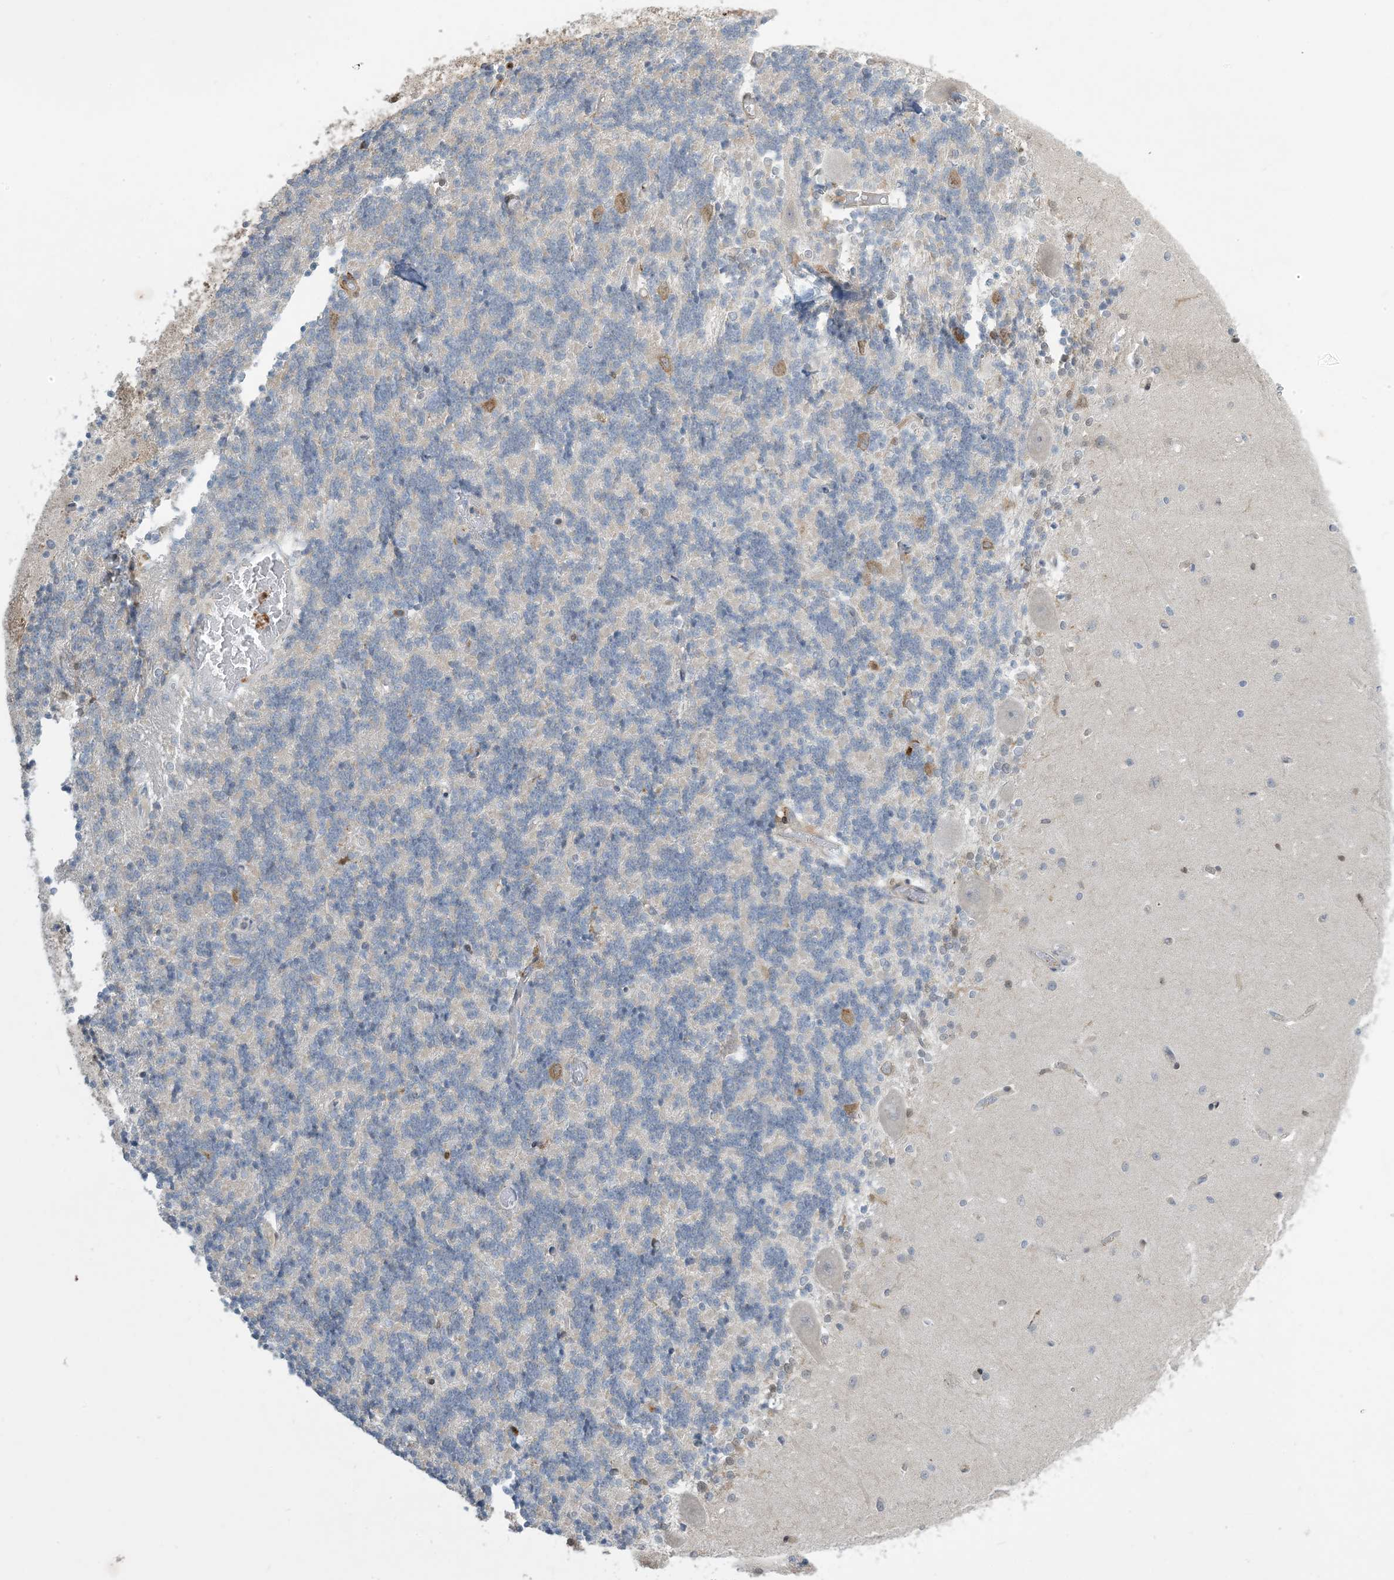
{"staining": {"intensity": "negative", "quantity": "none", "location": "none"}, "tissue": "cerebellum", "cell_type": "Cells in granular layer", "image_type": "normal", "snomed": [{"axis": "morphology", "description": "Normal tissue, NOS"}, {"axis": "topography", "description": "Cerebellum"}], "caption": "Immunohistochemical staining of normal cerebellum exhibits no significant staining in cells in granular layer. (DAB immunohistochemistry (IHC) with hematoxylin counter stain).", "gene": "TMSB4X", "patient": {"sex": "male", "age": 37}}